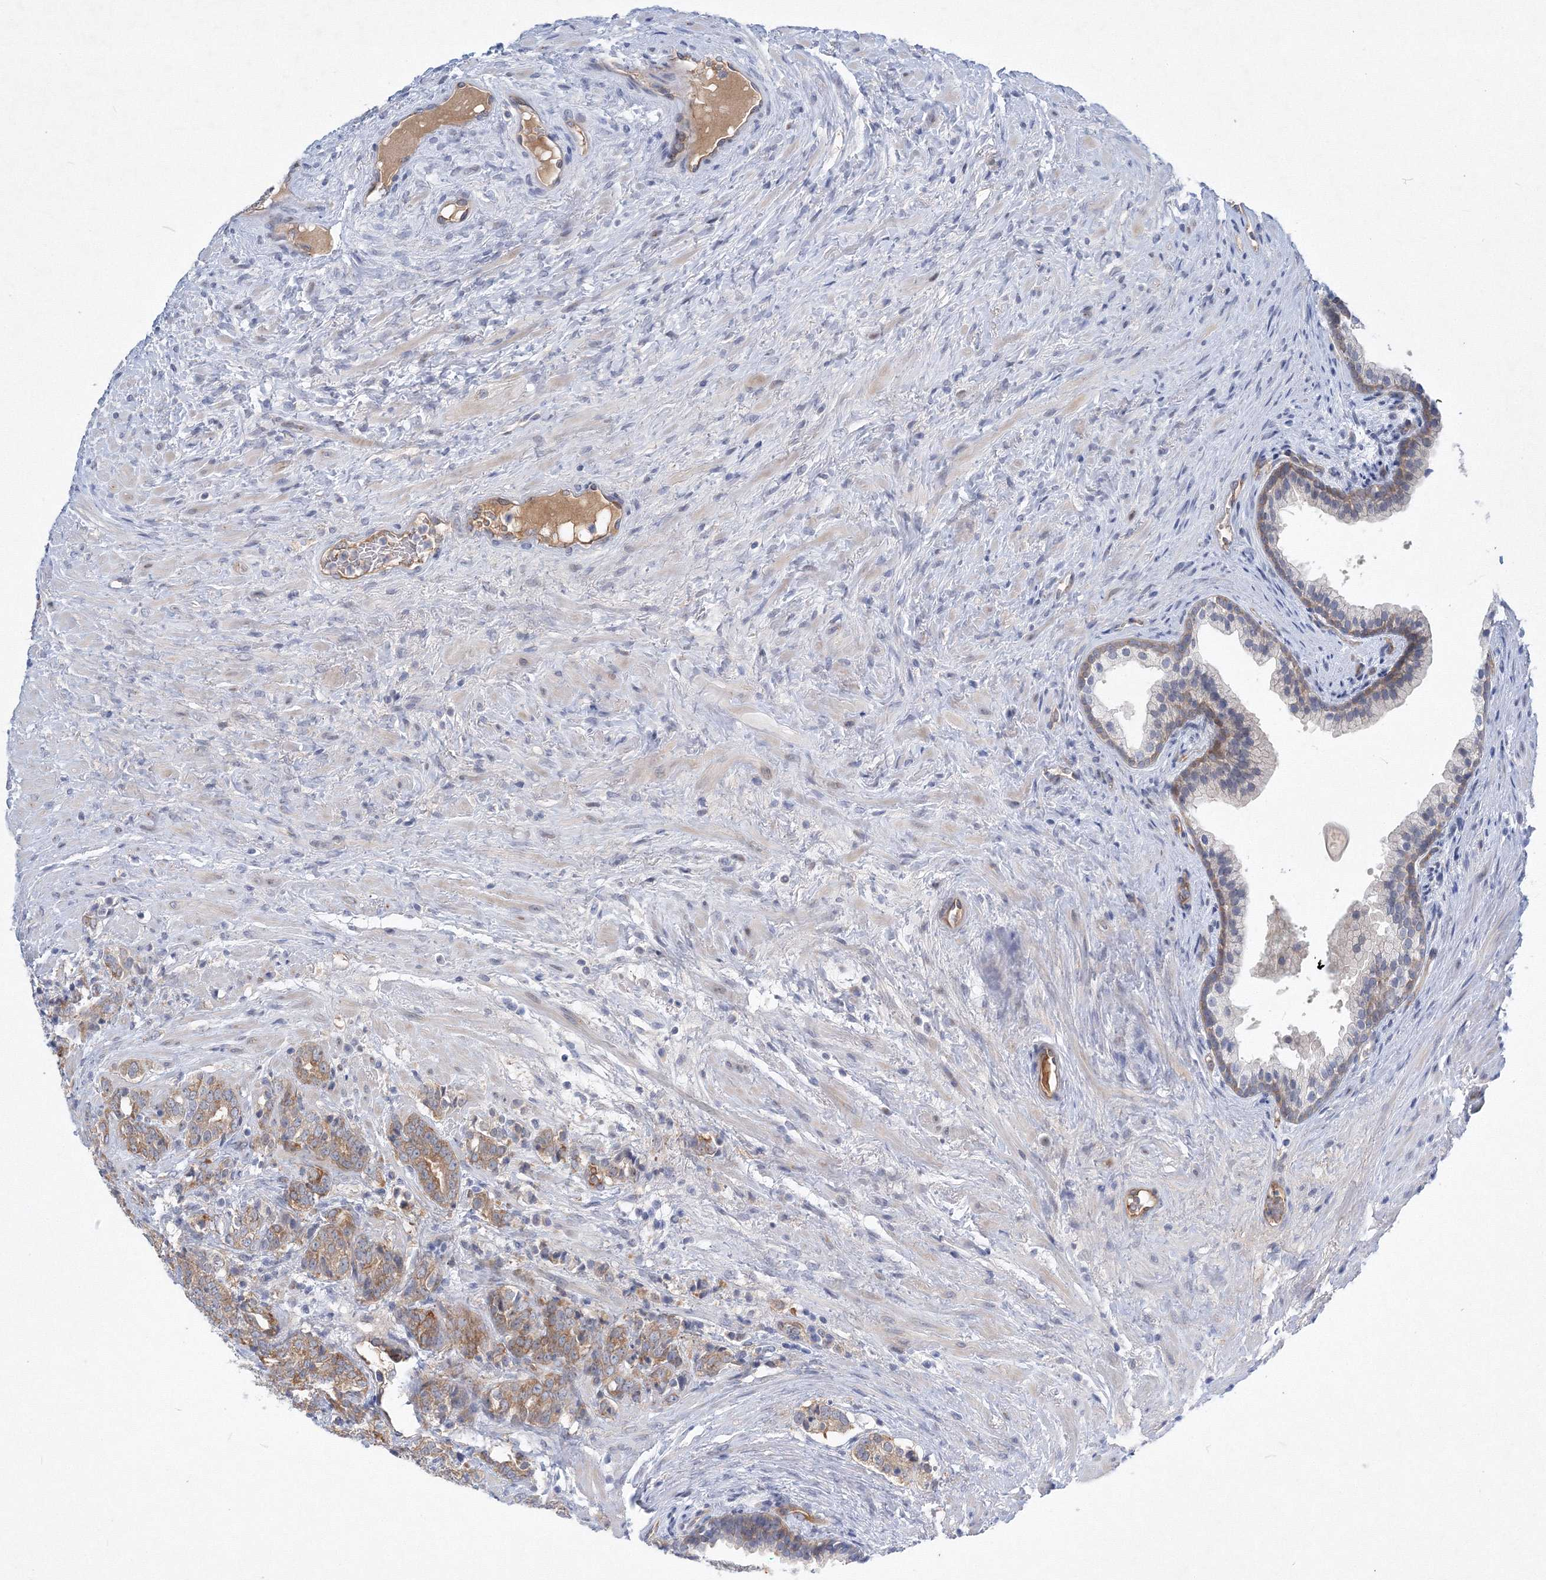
{"staining": {"intensity": "moderate", "quantity": "25%-75%", "location": "cytoplasmic/membranous"}, "tissue": "prostate cancer", "cell_type": "Tumor cells", "image_type": "cancer", "snomed": [{"axis": "morphology", "description": "Adenocarcinoma, High grade"}, {"axis": "topography", "description": "Prostate"}], "caption": "High-magnification brightfield microscopy of adenocarcinoma (high-grade) (prostate) stained with DAB (3,3'-diaminobenzidine) (brown) and counterstained with hematoxylin (blue). tumor cells exhibit moderate cytoplasmic/membranous expression is seen in approximately25%-75% of cells.", "gene": "TANC1", "patient": {"sex": "male", "age": 57}}